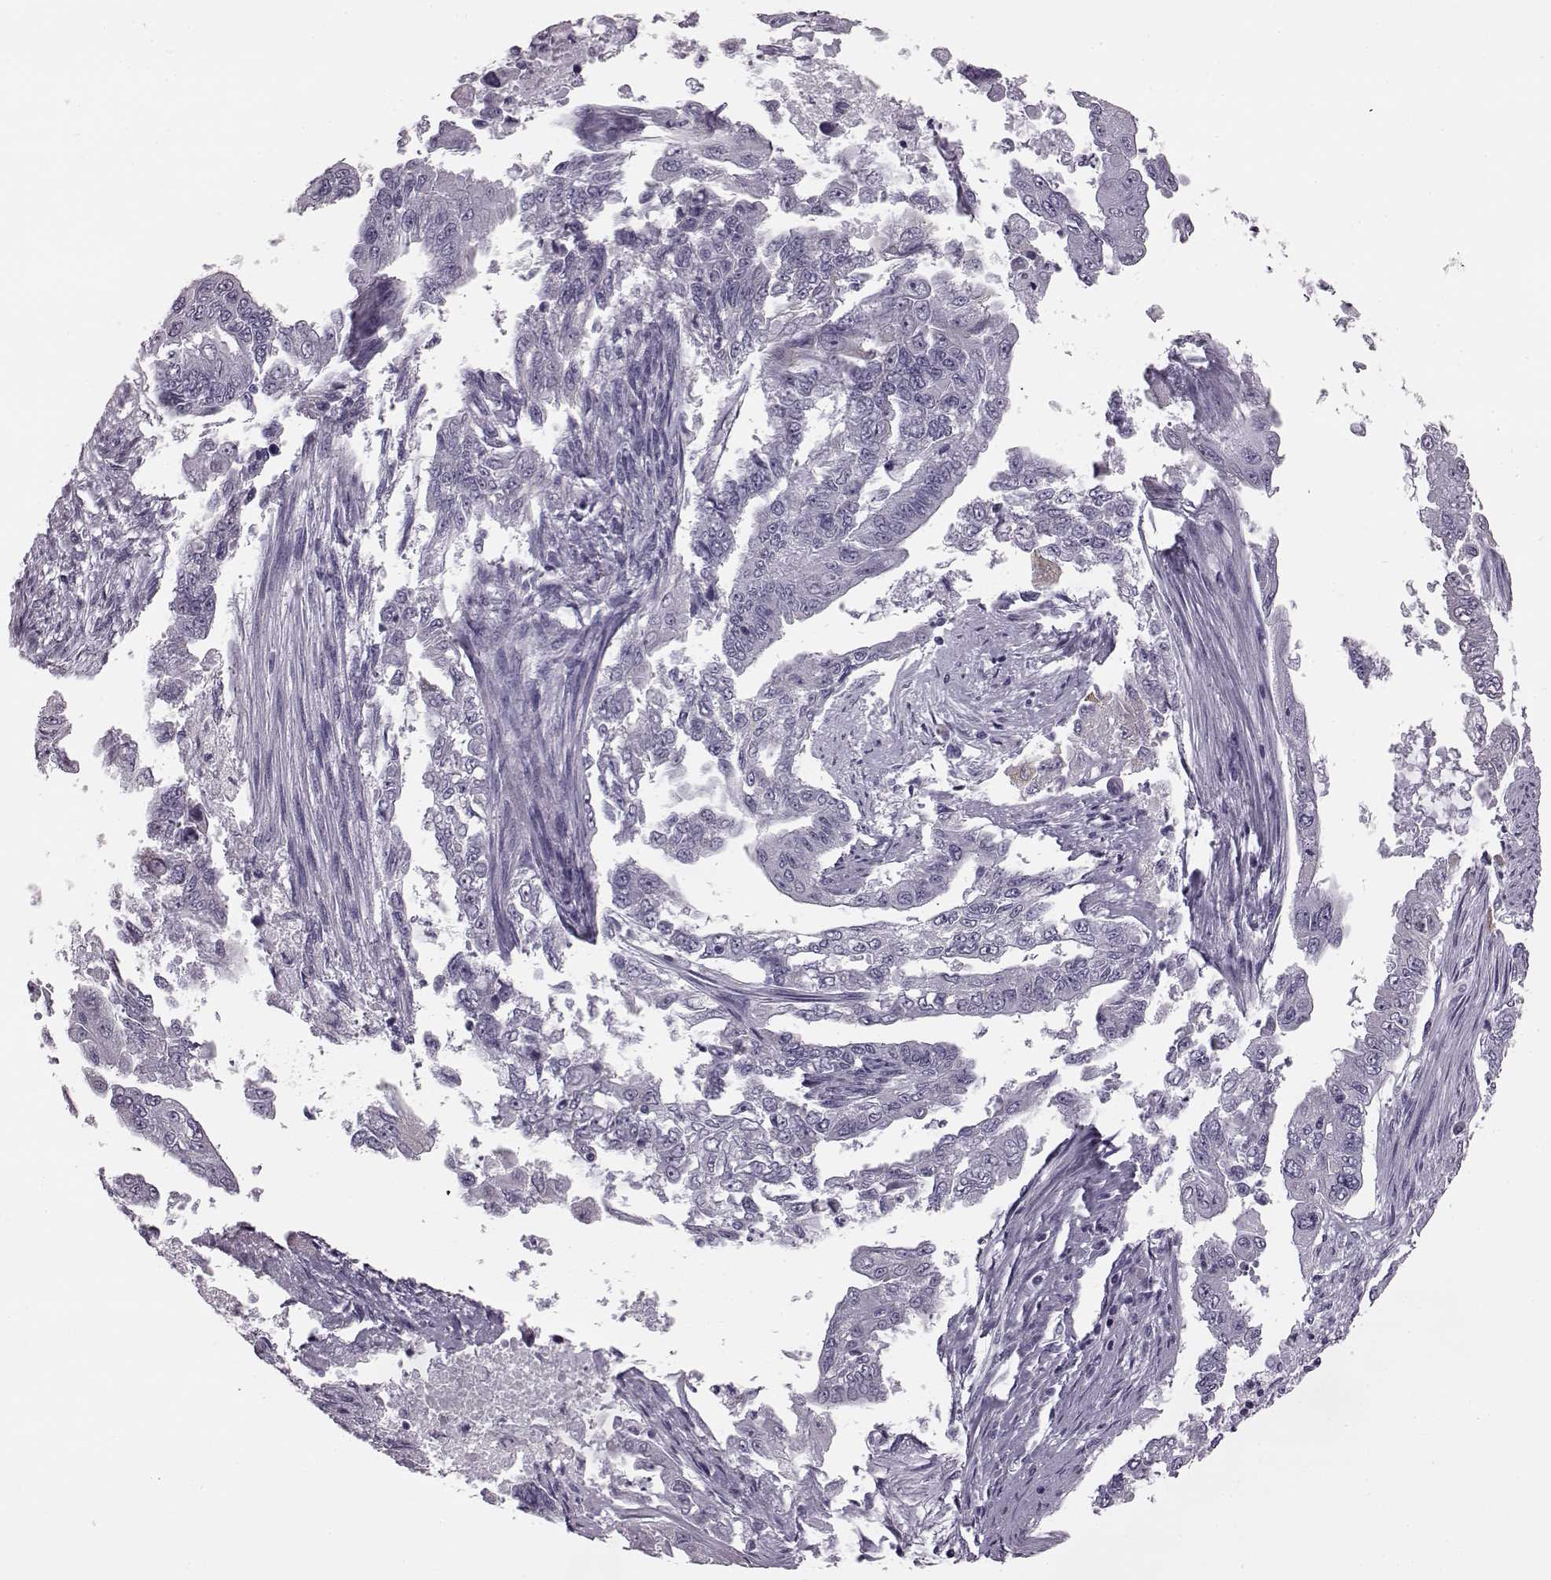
{"staining": {"intensity": "negative", "quantity": "none", "location": "none"}, "tissue": "endometrial cancer", "cell_type": "Tumor cells", "image_type": "cancer", "snomed": [{"axis": "morphology", "description": "Adenocarcinoma, NOS"}, {"axis": "topography", "description": "Uterus"}], "caption": "The micrograph demonstrates no staining of tumor cells in endometrial cancer (adenocarcinoma). (DAB immunohistochemistry (IHC) visualized using brightfield microscopy, high magnification).", "gene": "JSRP1", "patient": {"sex": "female", "age": 59}}